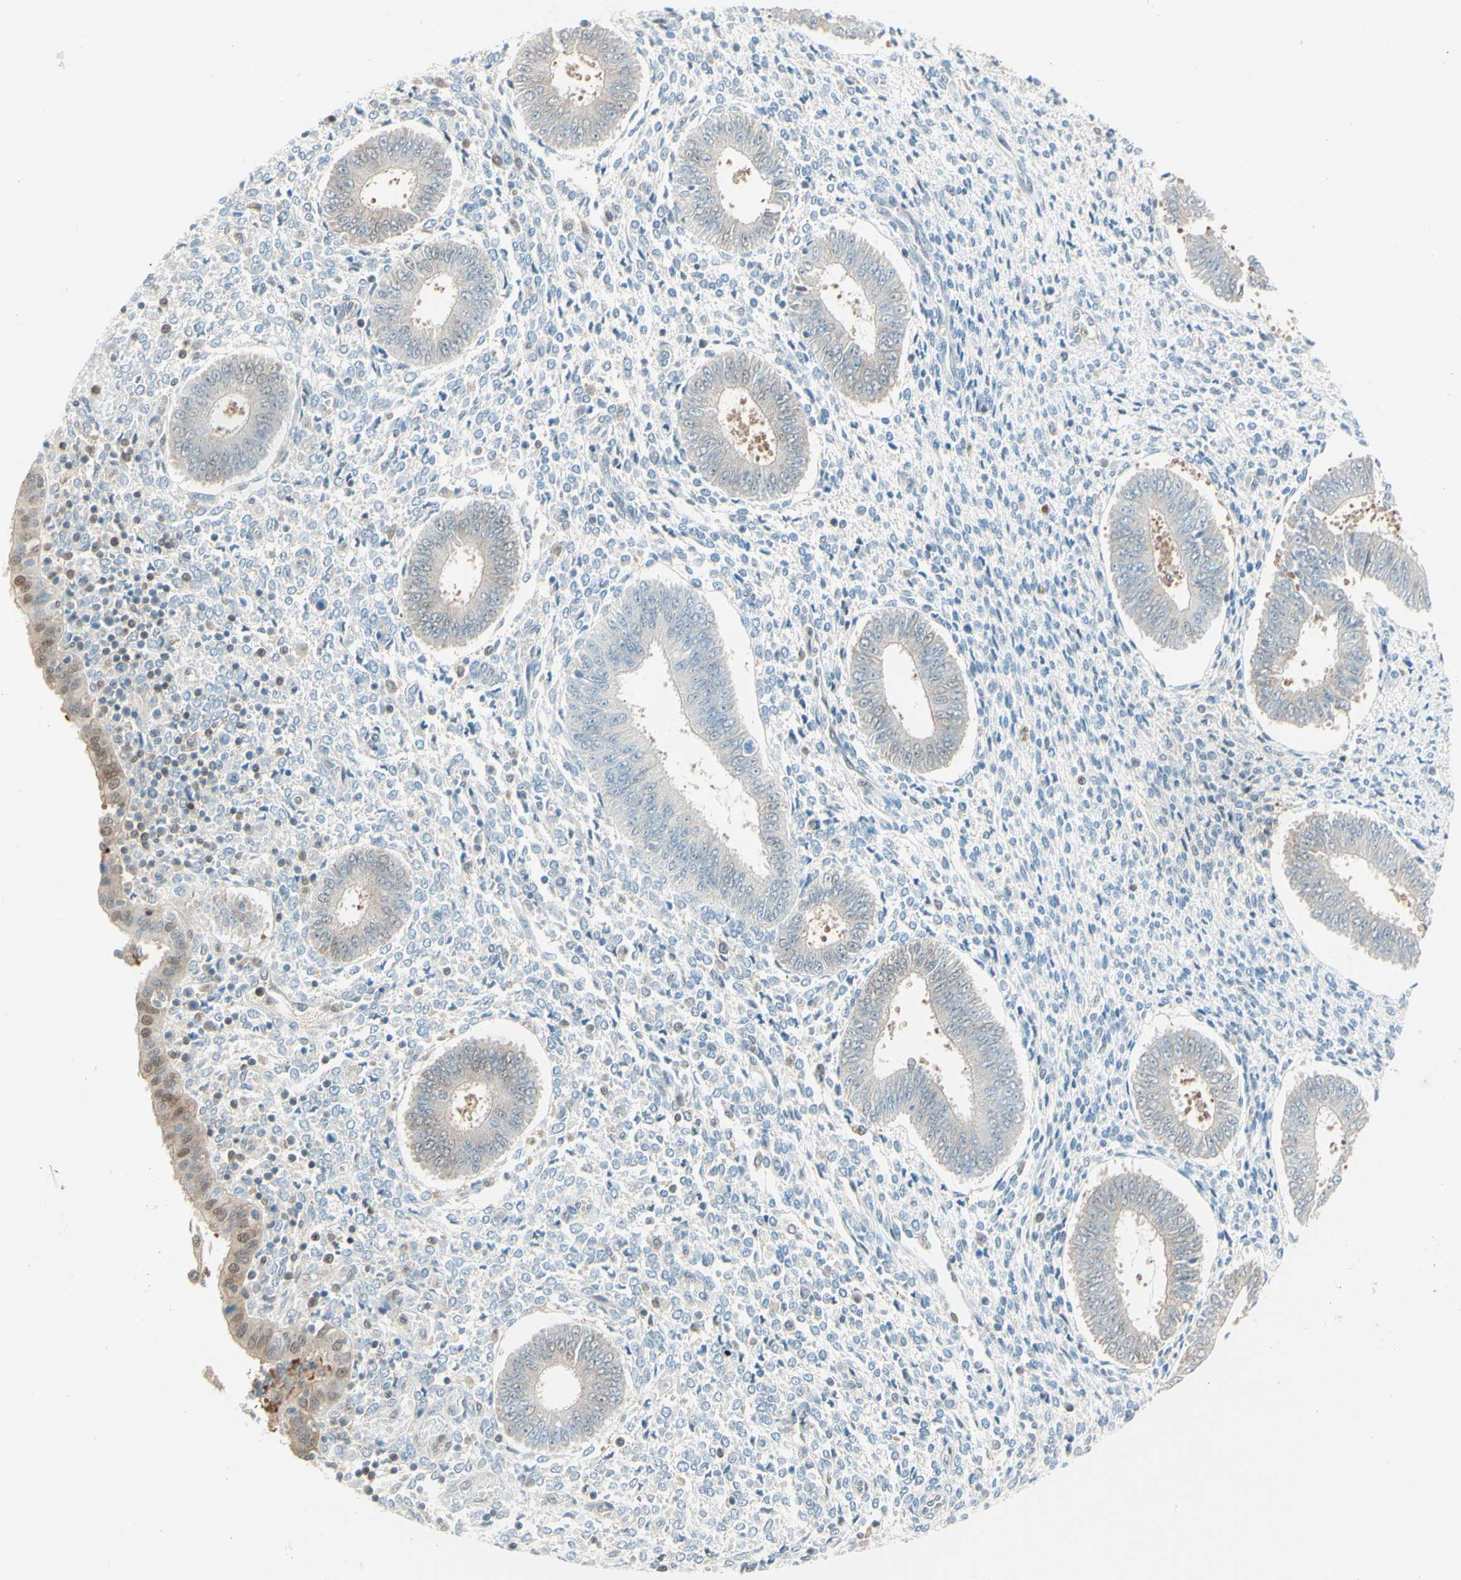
{"staining": {"intensity": "weak", "quantity": "<25%", "location": "nuclear"}, "tissue": "endometrium", "cell_type": "Cells in endometrial stroma", "image_type": "normal", "snomed": [{"axis": "morphology", "description": "Normal tissue, NOS"}, {"axis": "topography", "description": "Endometrium"}], "caption": "Endometrium stained for a protein using IHC exhibits no staining cells in endometrial stroma.", "gene": "UPK3B", "patient": {"sex": "female", "age": 35}}